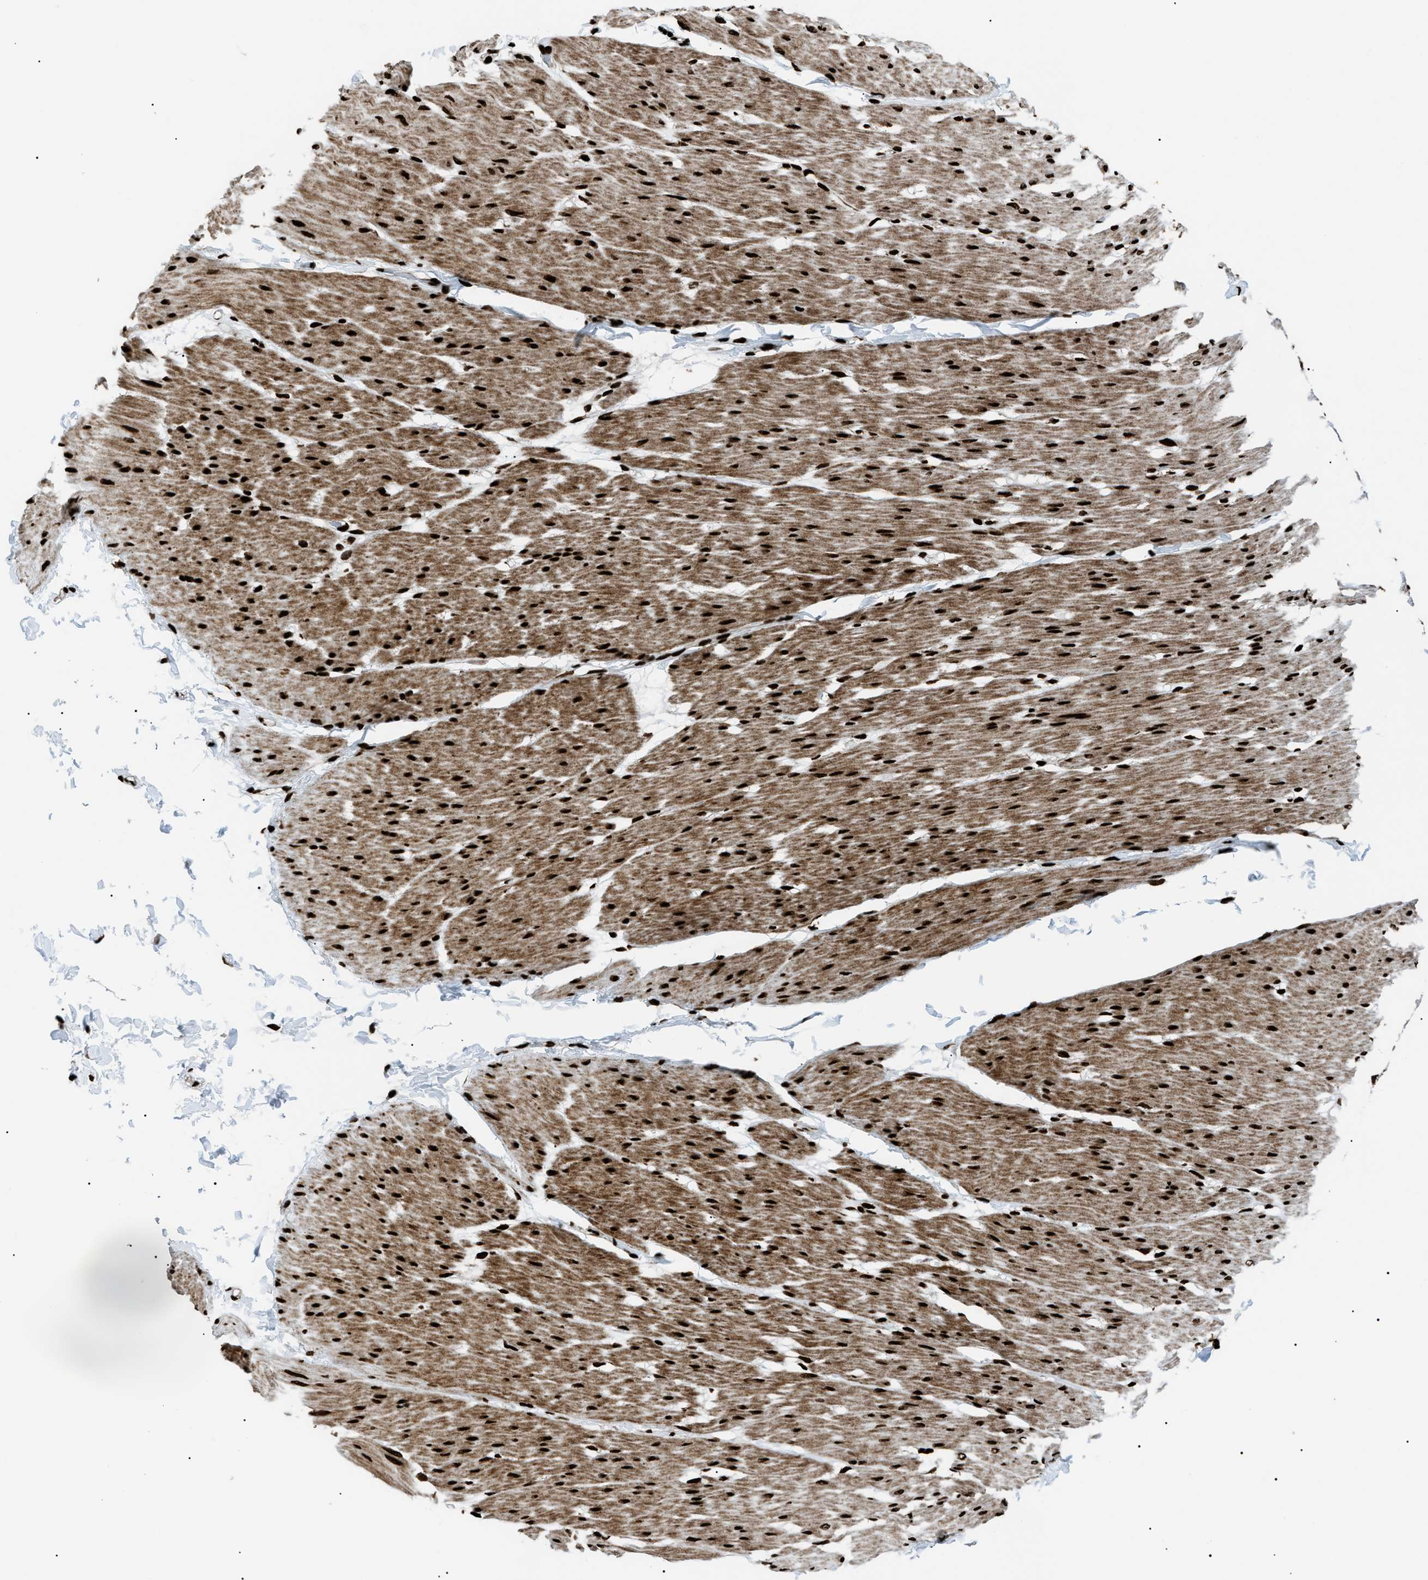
{"staining": {"intensity": "strong", "quantity": ">75%", "location": "cytoplasmic/membranous,nuclear"}, "tissue": "smooth muscle", "cell_type": "Smooth muscle cells", "image_type": "normal", "snomed": [{"axis": "morphology", "description": "Normal tissue, NOS"}, {"axis": "topography", "description": "Smooth muscle"}, {"axis": "topography", "description": "Colon"}], "caption": "This micrograph shows normal smooth muscle stained with immunohistochemistry (IHC) to label a protein in brown. The cytoplasmic/membranous,nuclear of smooth muscle cells show strong positivity for the protein. Nuclei are counter-stained blue.", "gene": "HNRNPK", "patient": {"sex": "male", "age": 67}}